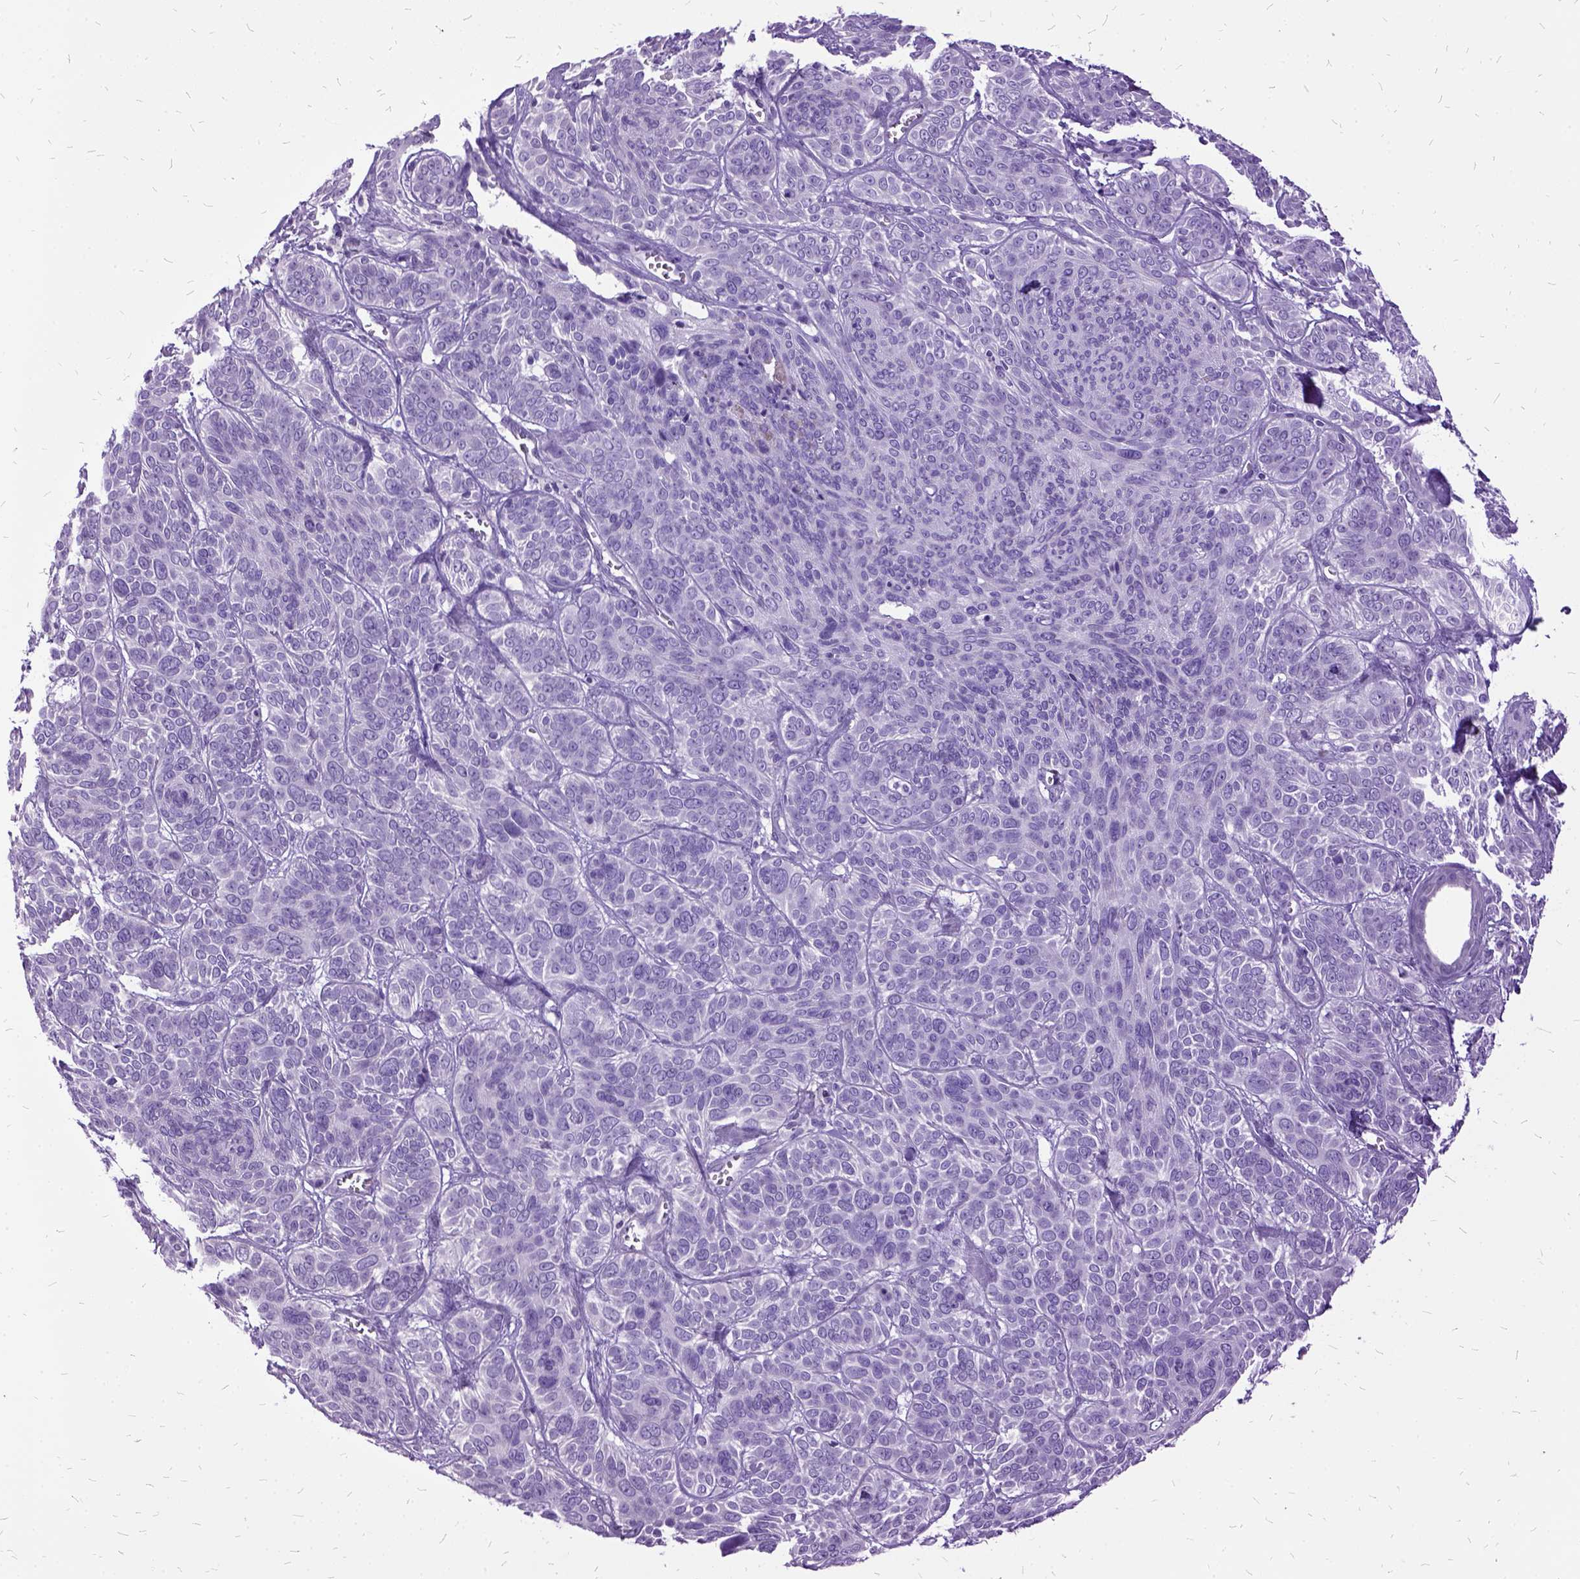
{"staining": {"intensity": "negative", "quantity": "none", "location": "none"}, "tissue": "skin cancer", "cell_type": "Tumor cells", "image_type": "cancer", "snomed": [{"axis": "morphology", "description": "Basal cell carcinoma"}, {"axis": "topography", "description": "Skin"}, {"axis": "topography", "description": "Skin of face"}], "caption": "Tumor cells are negative for protein expression in human skin basal cell carcinoma.", "gene": "MME", "patient": {"sex": "male", "age": 73}}